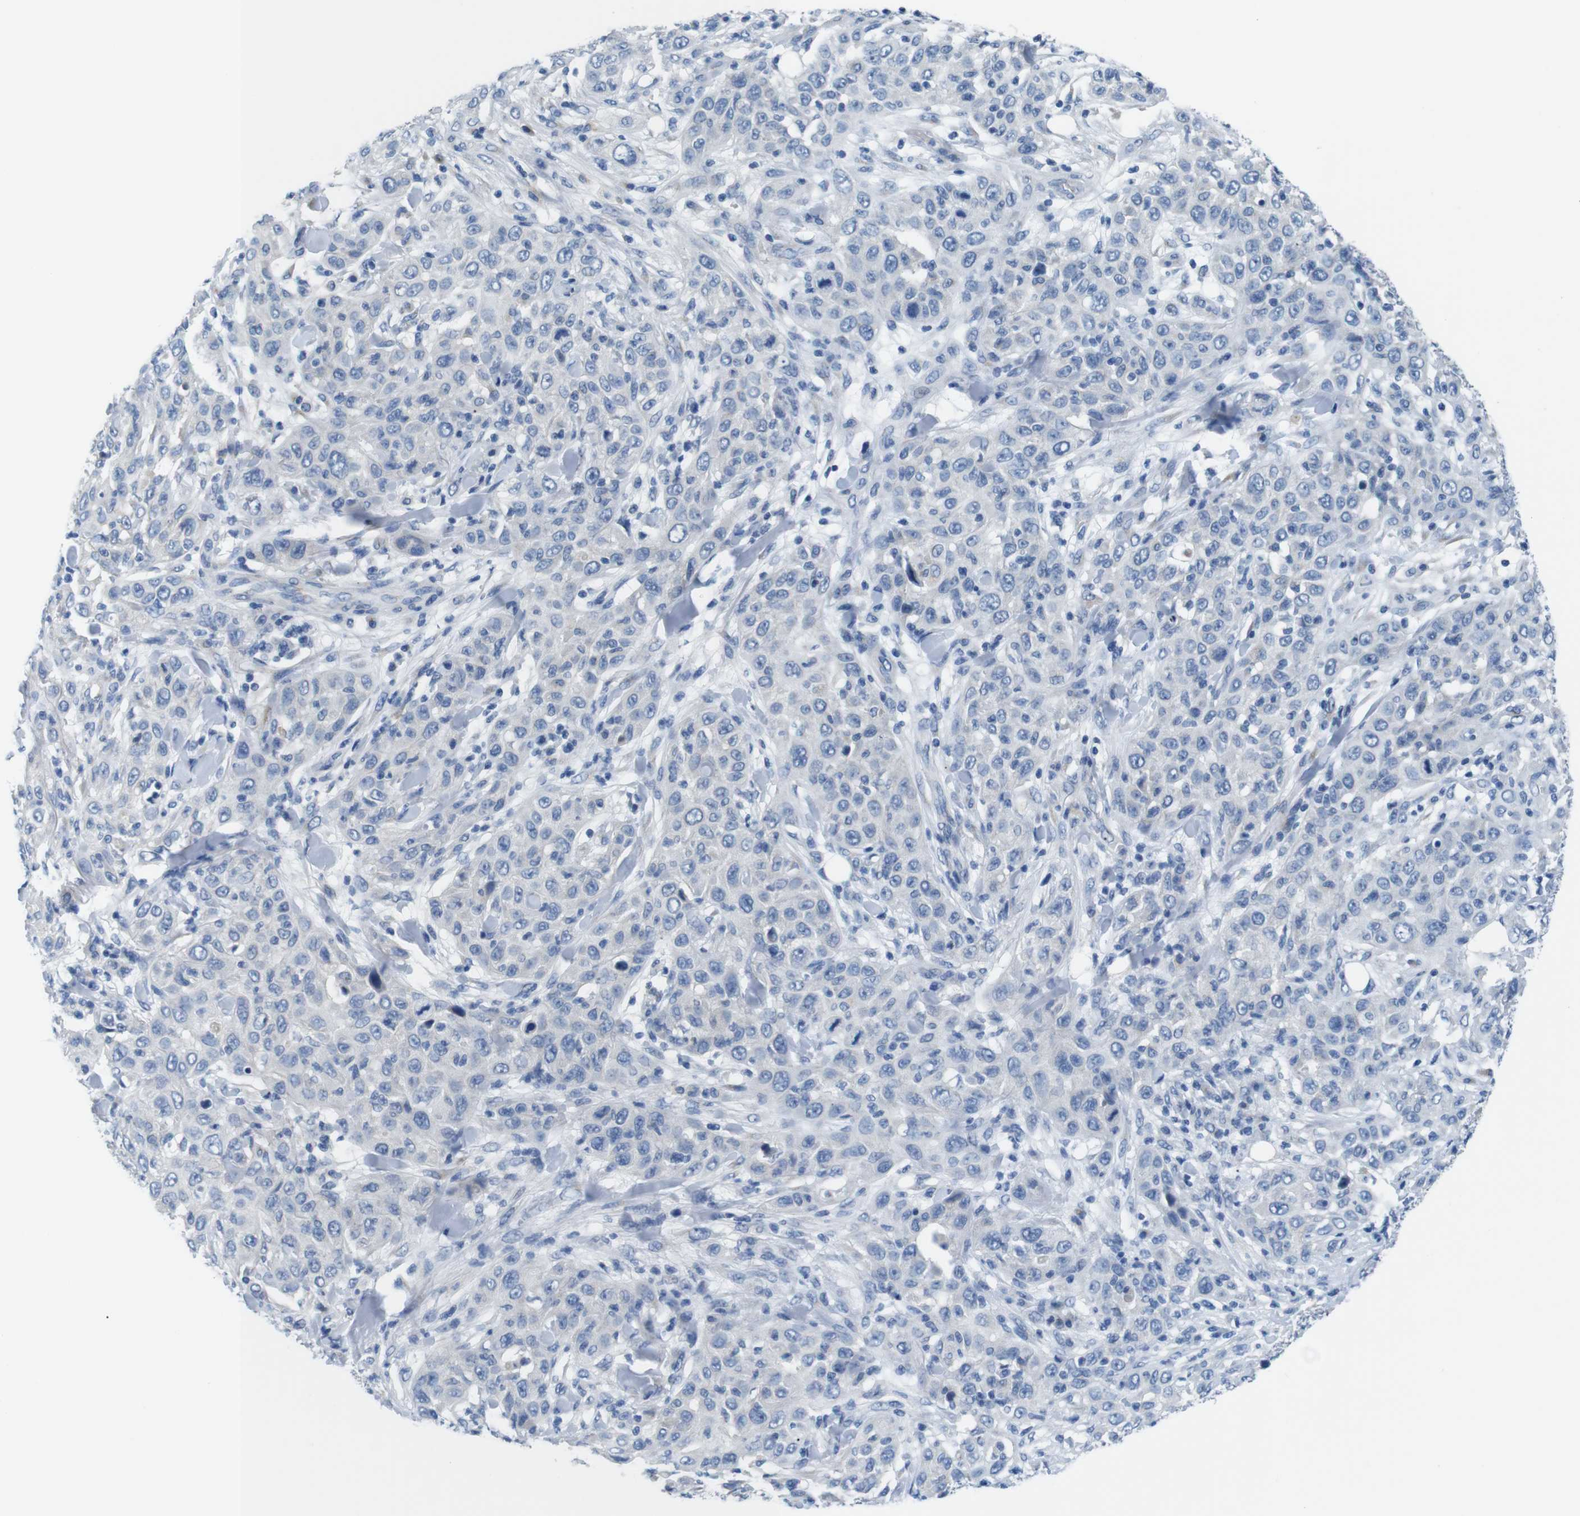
{"staining": {"intensity": "negative", "quantity": "none", "location": "none"}, "tissue": "skin cancer", "cell_type": "Tumor cells", "image_type": "cancer", "snomed": [{"axis": "morphology", "description": "Squamous cell carcinoma, NOS"}, {"axis": "topography", "description": "Skin"}], "caption": "There is no significant staining in tumor cells of skin cancer.", "gene": "GOLGA2", "patient": {"sex": "female", "age": 88}}